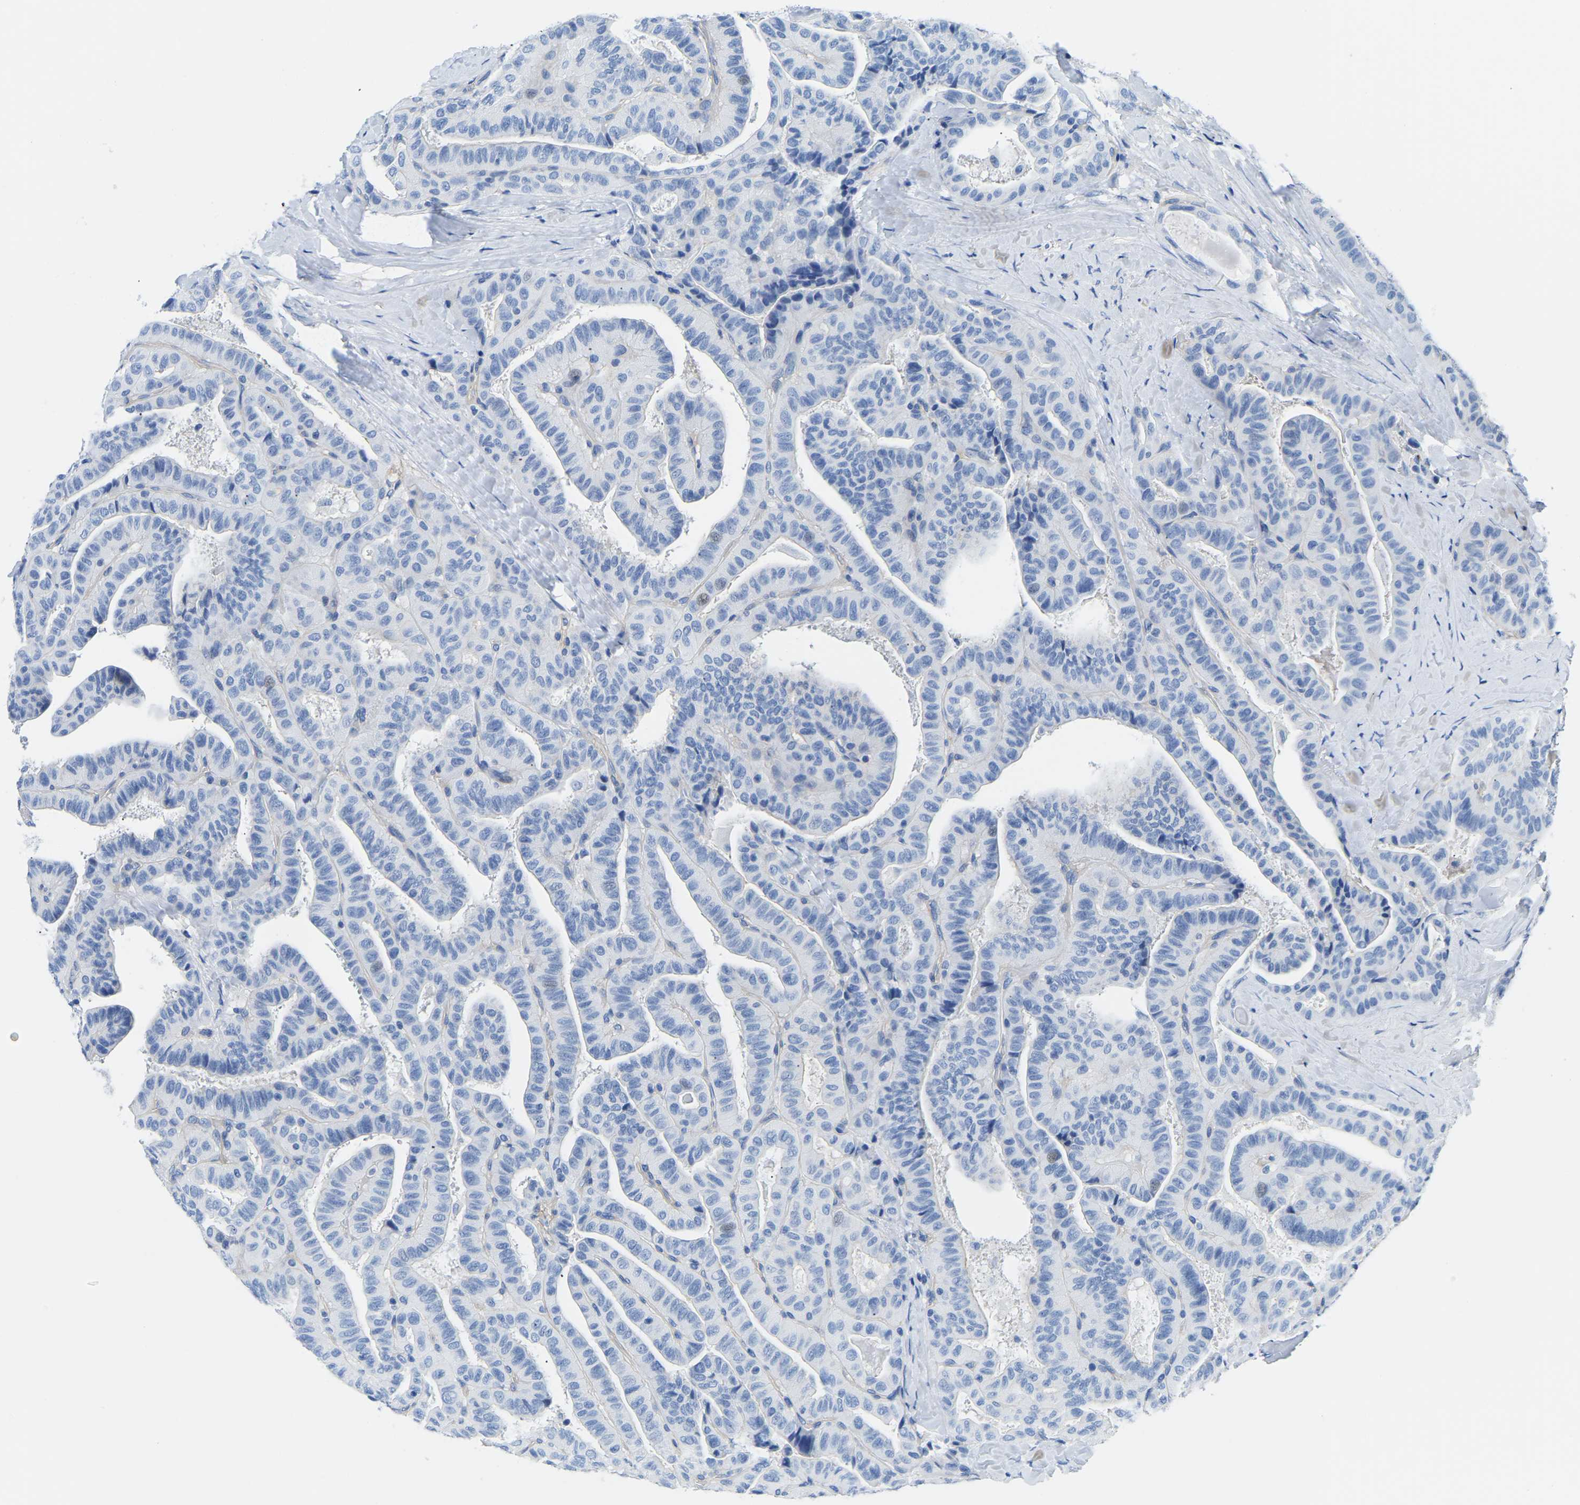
{"staining": {"intensity": "negative", "quantity": "none", "location": "none"}, "tissue": "thyroid cancer", "cell_type": "Tumor cells", "image_type": "cancer", "snomed": [{"axis": "morphology", "description": "Papillary adenocarcinoma, NOS"}, {"axis": "topography", "description": "Thyroid gland"}], "caption": "Thyroid cancer stained for a protein using IHC shows no staining tumor cells.", "gene": "UPK3A", "patient": {"sex": "male", "age": 77}}